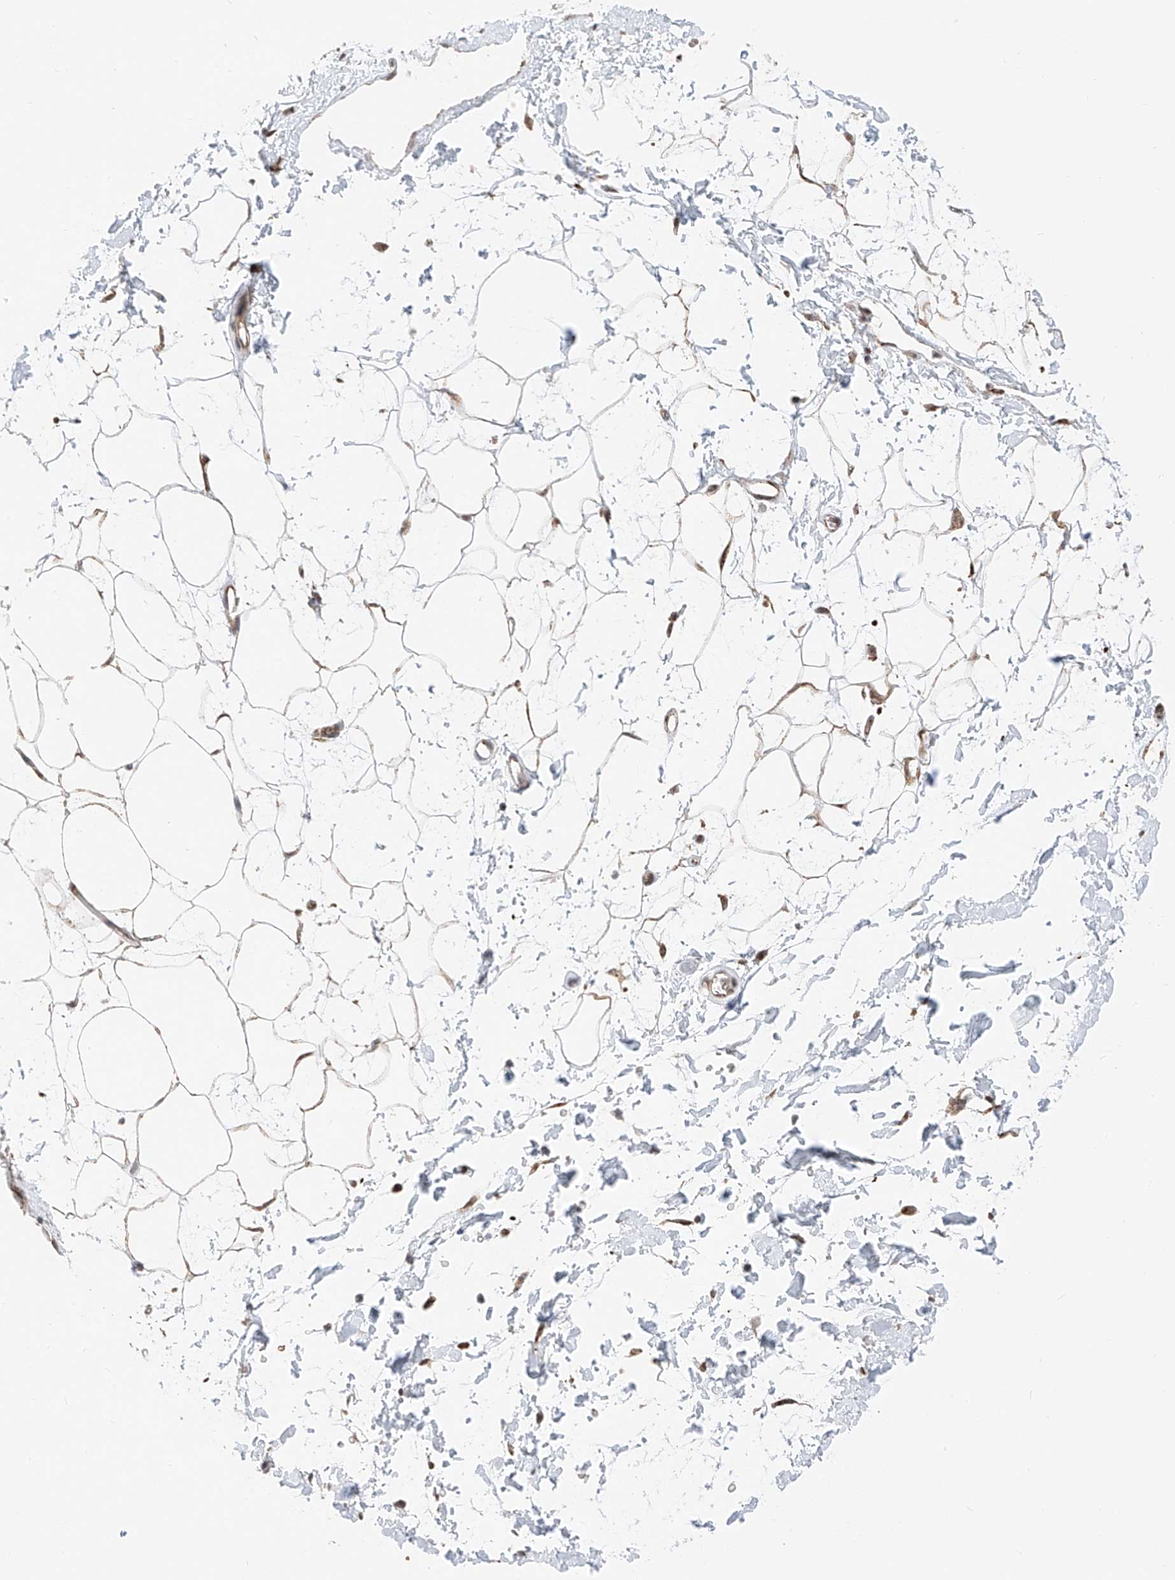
{"staining": {"intensity": "moderate", "quantity": ">75%", "location": "cytoplasmic/membranous"}, "tissue": "adipose tissue", "cell_type": "Adipocytes", "image_type": "normal", "snomed": [{"axis": "morphology", "description": "Normal tissue, NOS"}, {"axis": "topography", "description": "Soft tissue"}], "caption": "Adipose tissue stained for a protein displays moderate cytoplasmic/membranous positivity in adipocytes. Using DAB (brown) and hematoxylin (blue) stains, captured at high magnification using brightfield microscopy.", "gene": "ZSCAN29", "patient": {"sex": "male", "age": 72}}